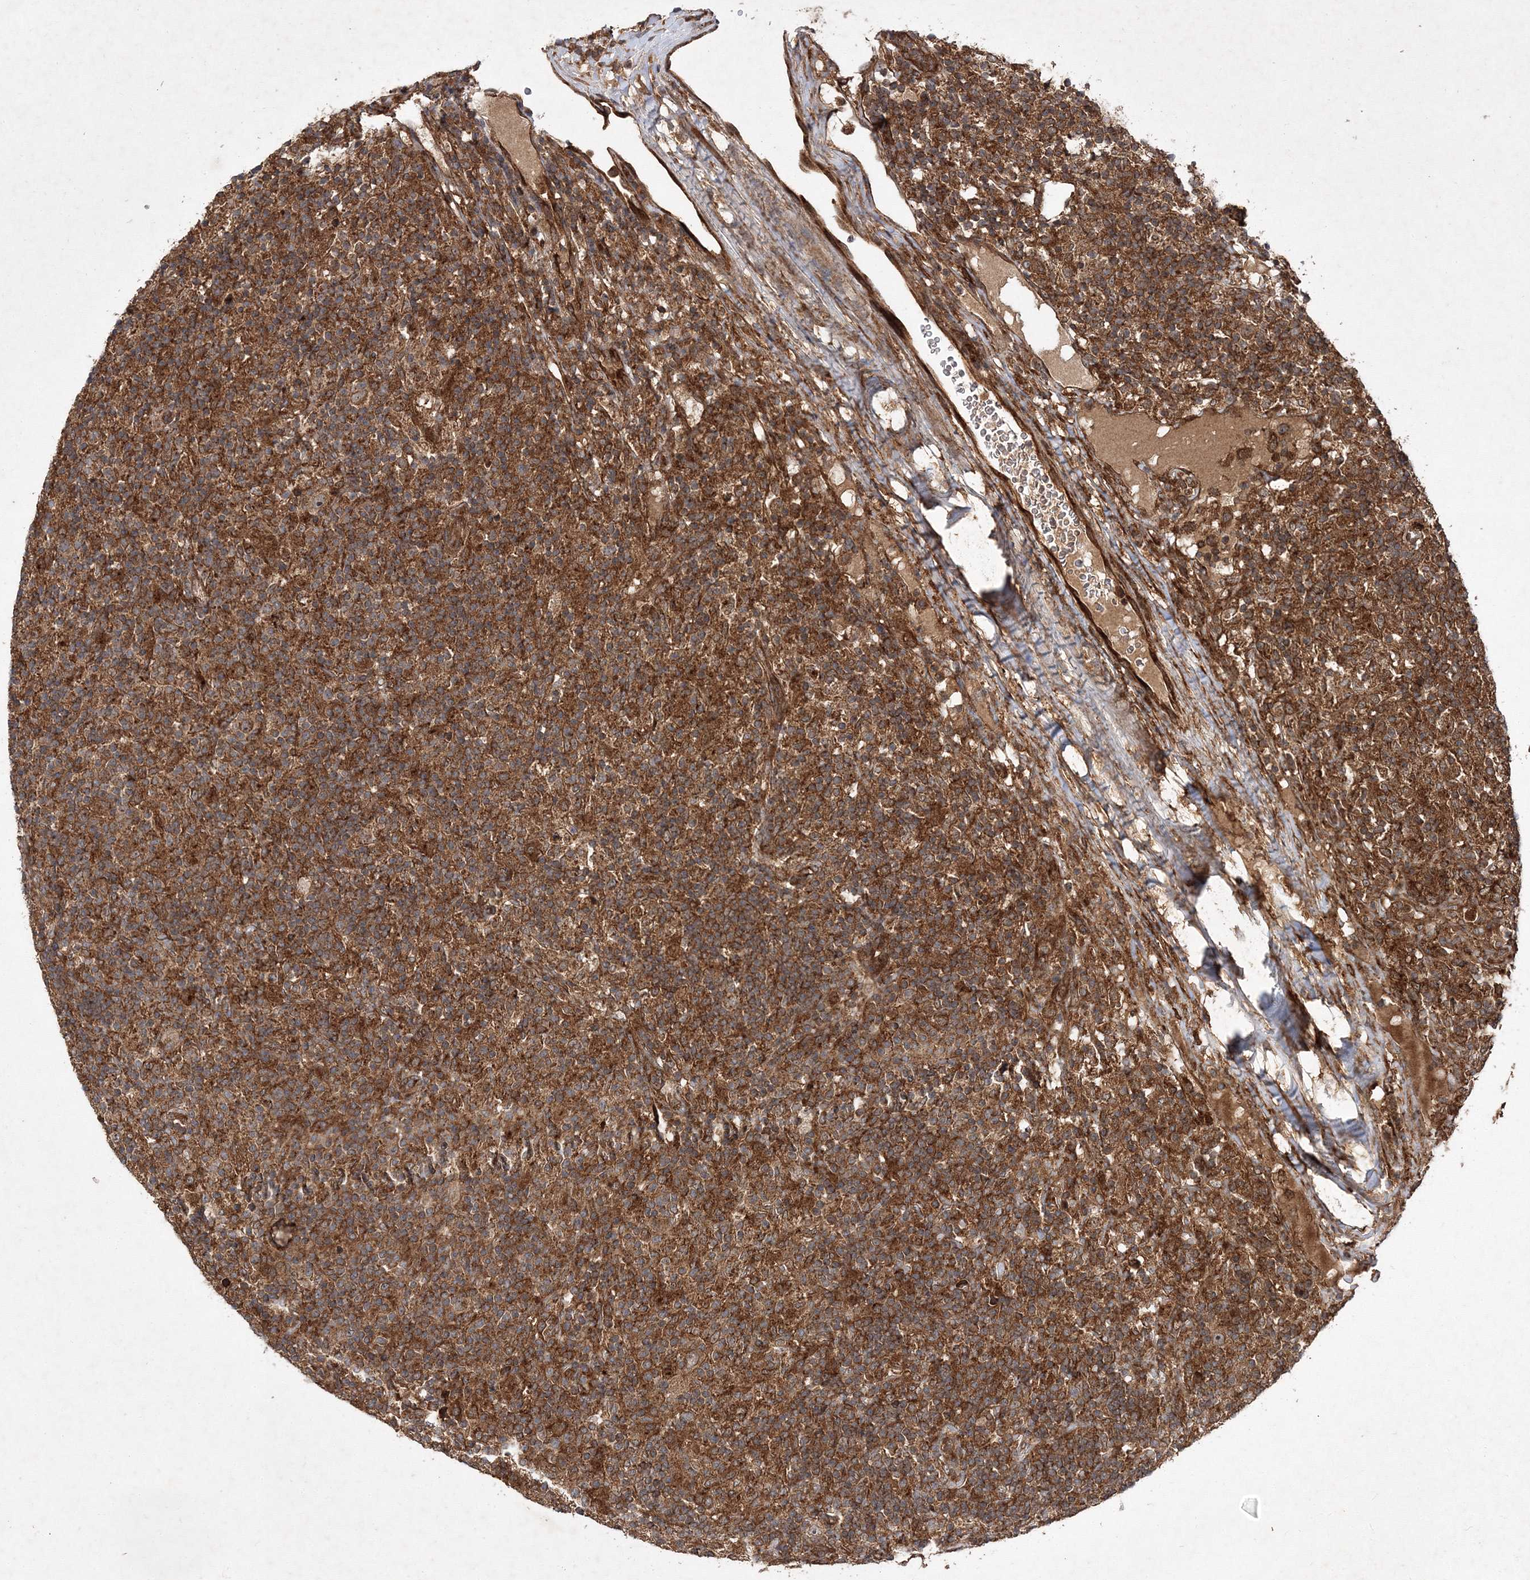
{"staining": {"intensity": "strong", "quantity": ">75%", "location": "cytoplasmic/membranous"}, "tissue": "lymphoma", "cell_type": "Tumor cells", "image_type": "cancer", "snomed": [{"axis": "morphology", "description": "Hodgkin's disease, NOS"}, {"axis": "topography", "description": "Lymph node"}], "caption": "Protein expression analysis of Hodgkin's disease shows strong cytoplasmic/membranous positivity in about >75% of tumor cells.", "gene": "DNAJC13", "patient": {"sex": "male", "age": 70}}